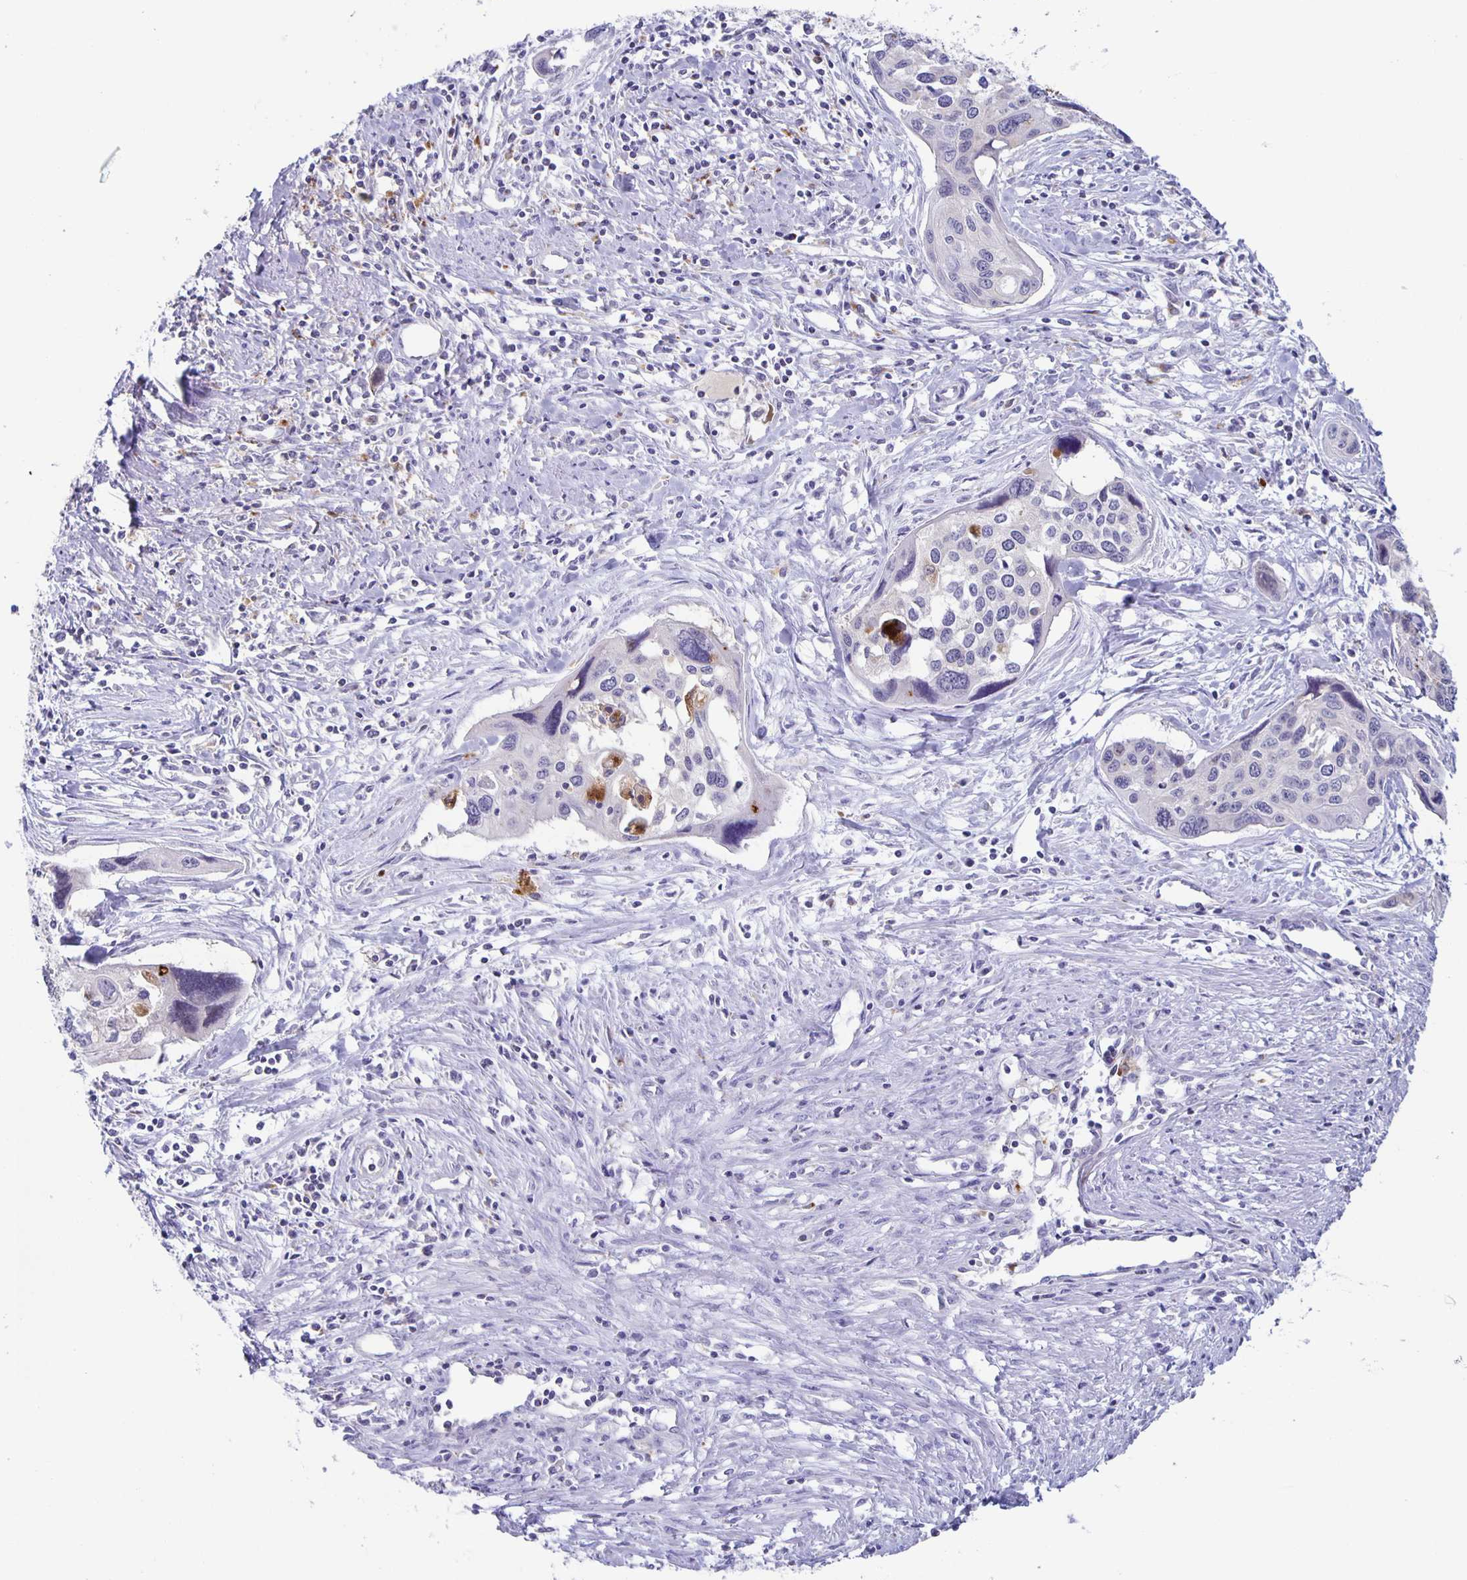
{"staining": {"intensity": "negative", "quantity": "none", "location": "none"}, "tissue": "cervical cancer", "cell_type": "Tumor cells", "image_type": "cancer", "snomed": [{"axis": "morphology", "description": "Squamous cell carcinoma, NOS"}, {"axis": "topography", "description": "Cervix"}], "caption": "High magnification brightfield microscopy of cervical cancer stained with DAB (brown) and counterstained with hematoxylin (blue): tumor cells show no significant expression.", "gene": "LIPA", "patient": {"sex": "female", "age": 31}}